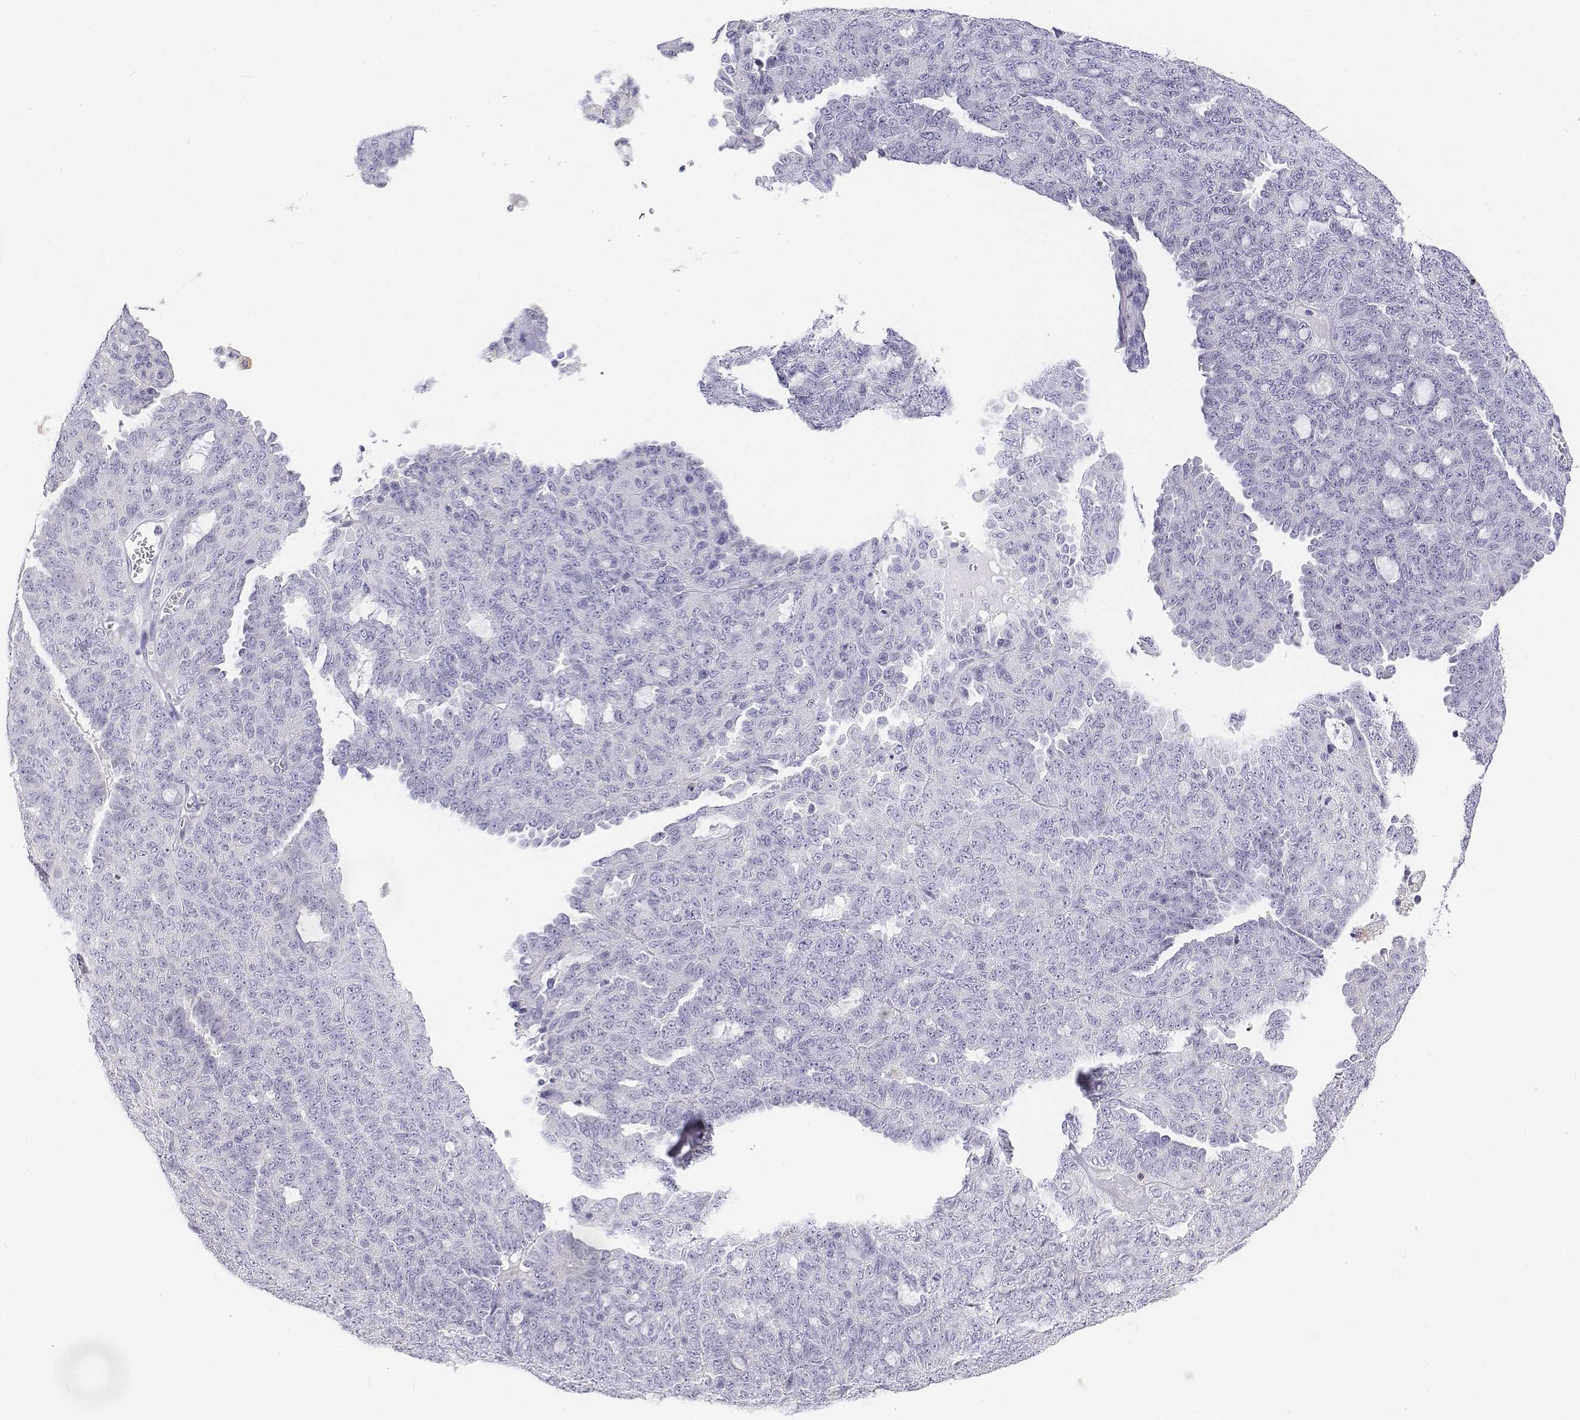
{"staining": {"intensity": "negative", "quantity": "none", "location": "none"}, "tissue": "ovarian cancer", "cell_type": "Tumor cells", "image_type": "cancer", "snomed": [{"axis": "morphology", "description": "Cystadenocarcinoma, serous, NOS"}, {"axis": "topography", "description": "Ovary"}], "caption": "Image shows no protein staining in tumor cells of ovarian cancer (serous cystadenocarcinoma) tissue. (DAB IHC, high magnification).", "gene": "CD3E", "patient": {"sex": "female", "age": 71}}